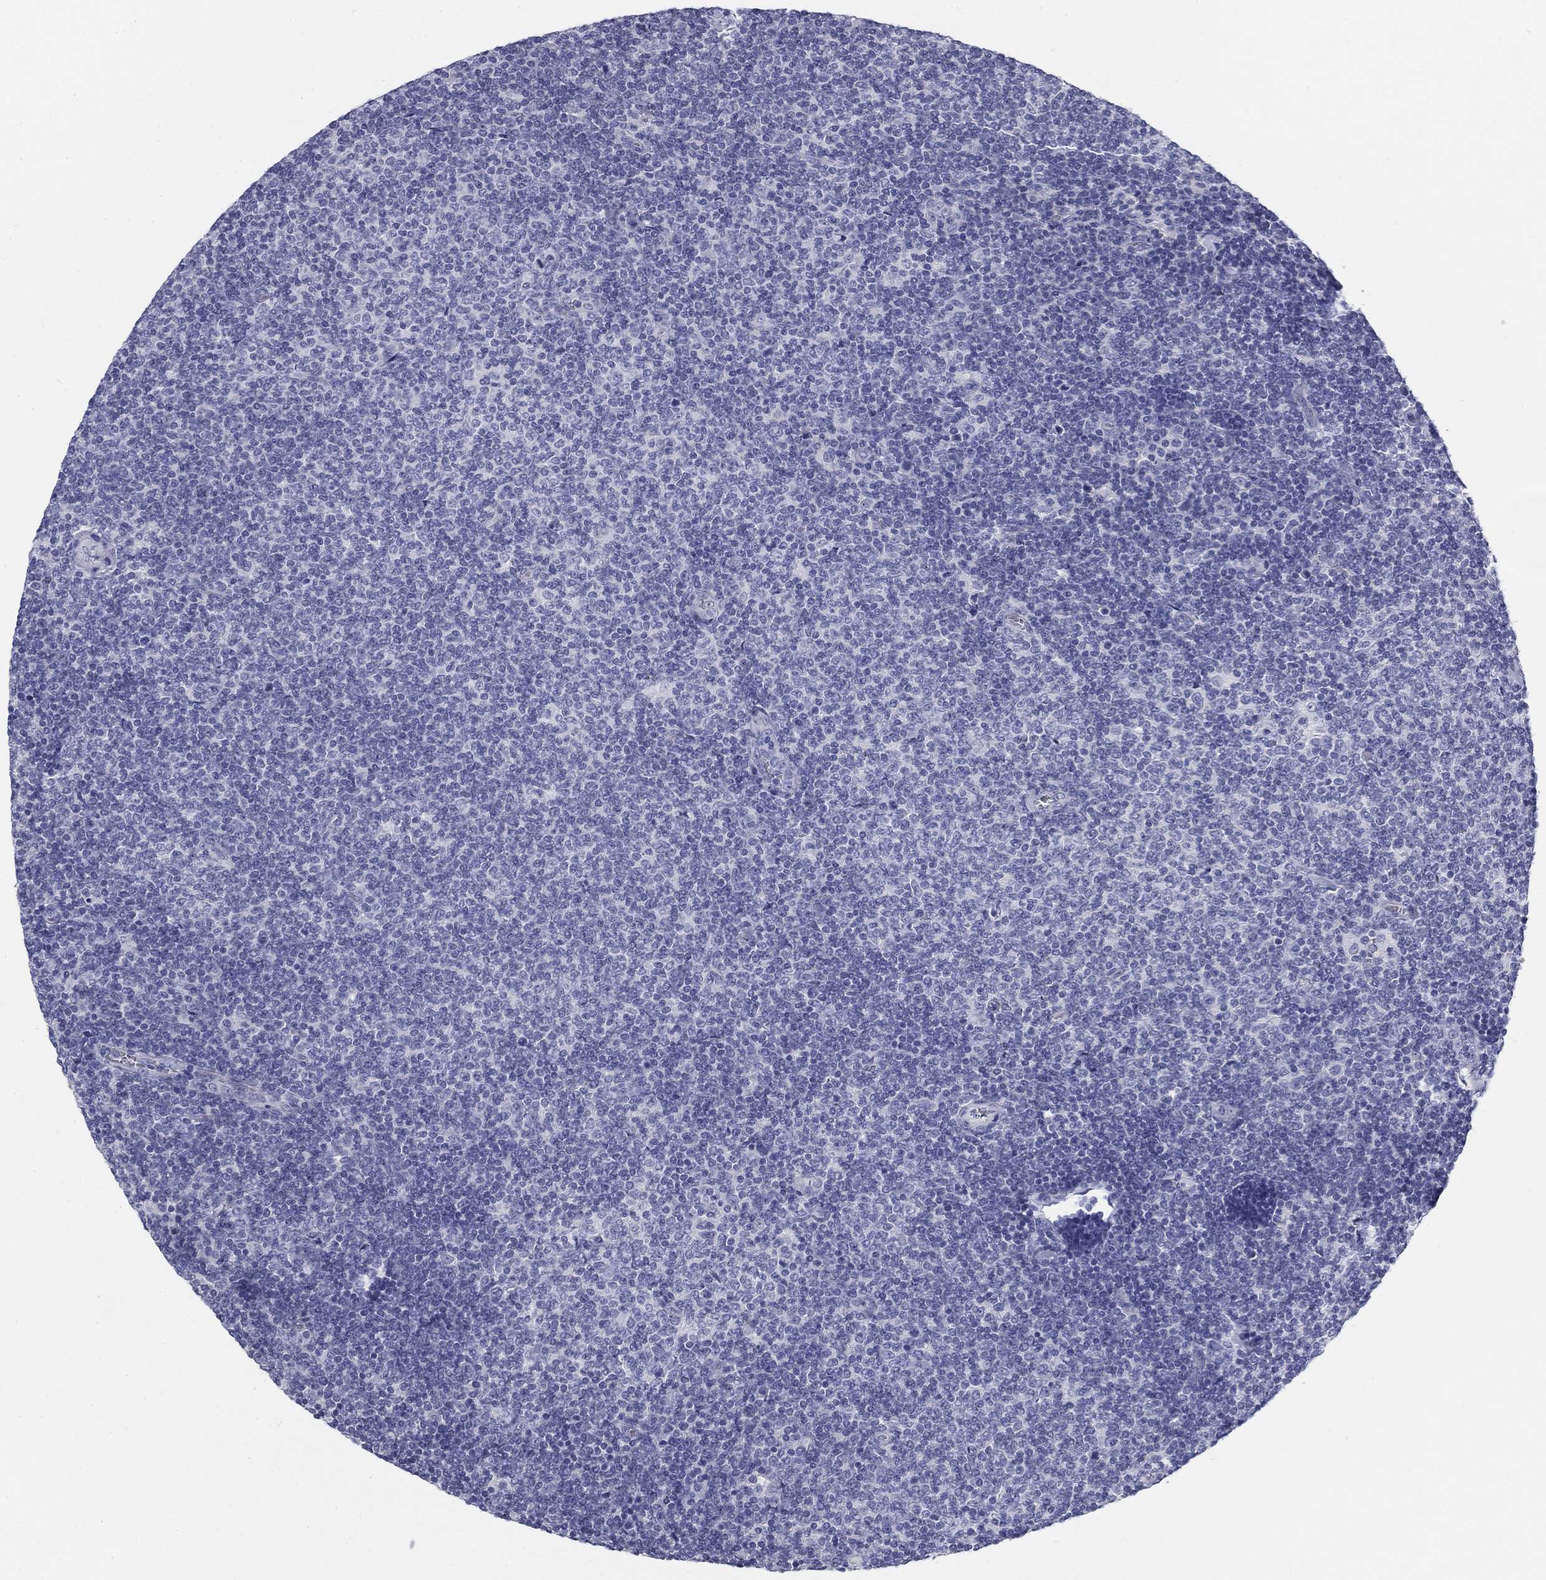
{"staining": {"intensity": "negative", "quantity": "none", "location": "none"}, "tissue": "lymphoma", "cell_type": "Tumor cells", "image_type": "cancer", "snomed": [{"axis": "morphology", "description": "Malignant lymphoma, non-Hodgkin's type, Low grade"}, {"axis": "topography", "description": "Lymph node"}], "caption": "DAB (3,3'-diaminobenzidine) immunohistochemical staining of human low-grade malignant lymphoma, non-Hodgkin's type shows no significant expression in tumor cells. (Immunohistochemistry (ihc), brightfield microscopy, high magnification).", "gene": "GALNTL5", "patient": {"sex": "male", "age": 52}}